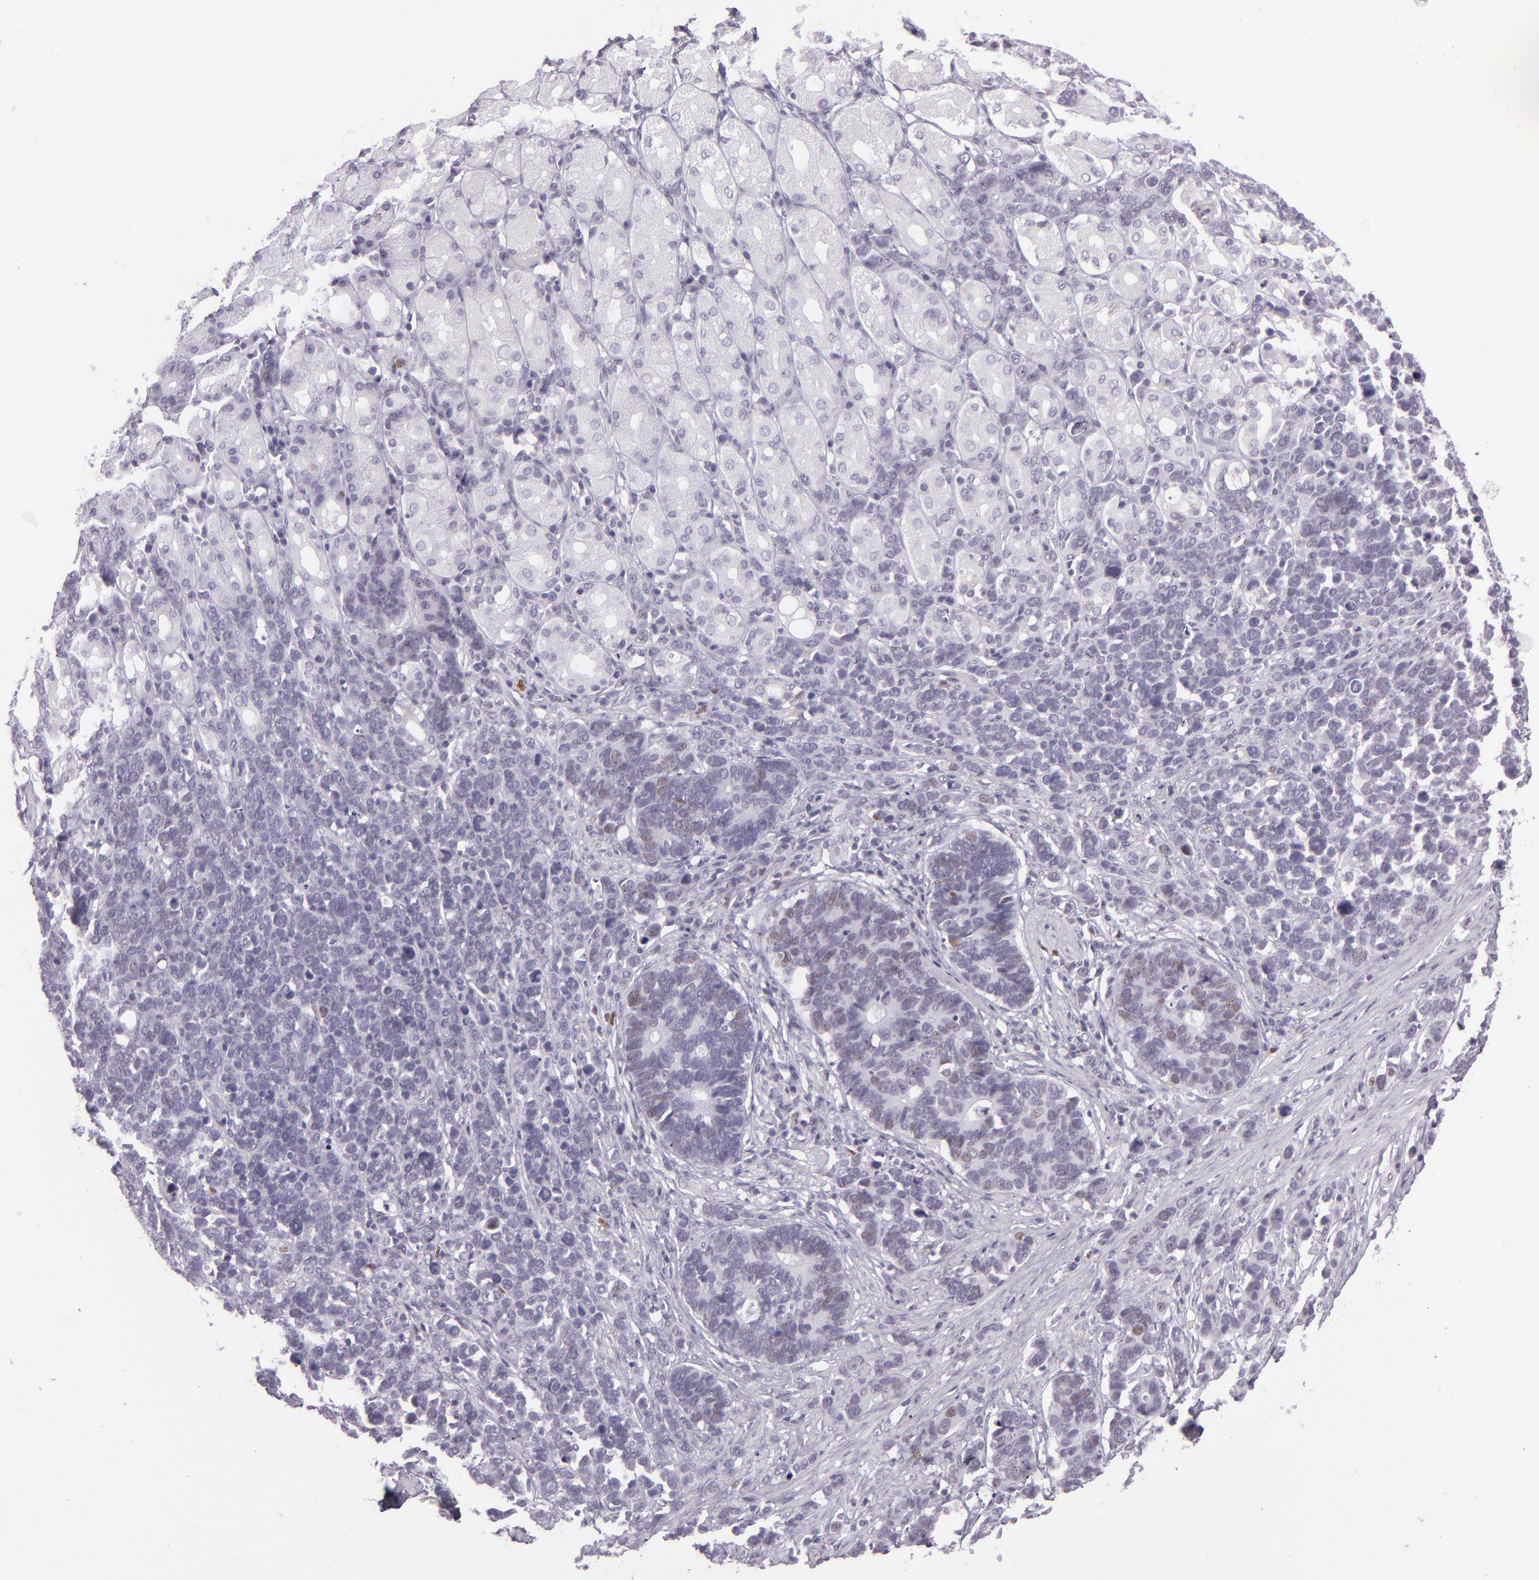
{"staining": {"intensity": "weak", "quantity": "<25%", "location": "nuclear"}, "tissue": "stomach cancer", "cell_type": "Tumor cells", "image_type": "cancer", "snomed": [{"axis": "morphology", "description": "Adenocarcinoma, NOS"}, {"axis": "topography", "description": "Stomach, upper"}], "caption": "Image shows no protein expression in tumor cells of stomach adenocarcinoma tissue.", "gene": "MCM3", "patient": {"sex": "male", "age": 71}}